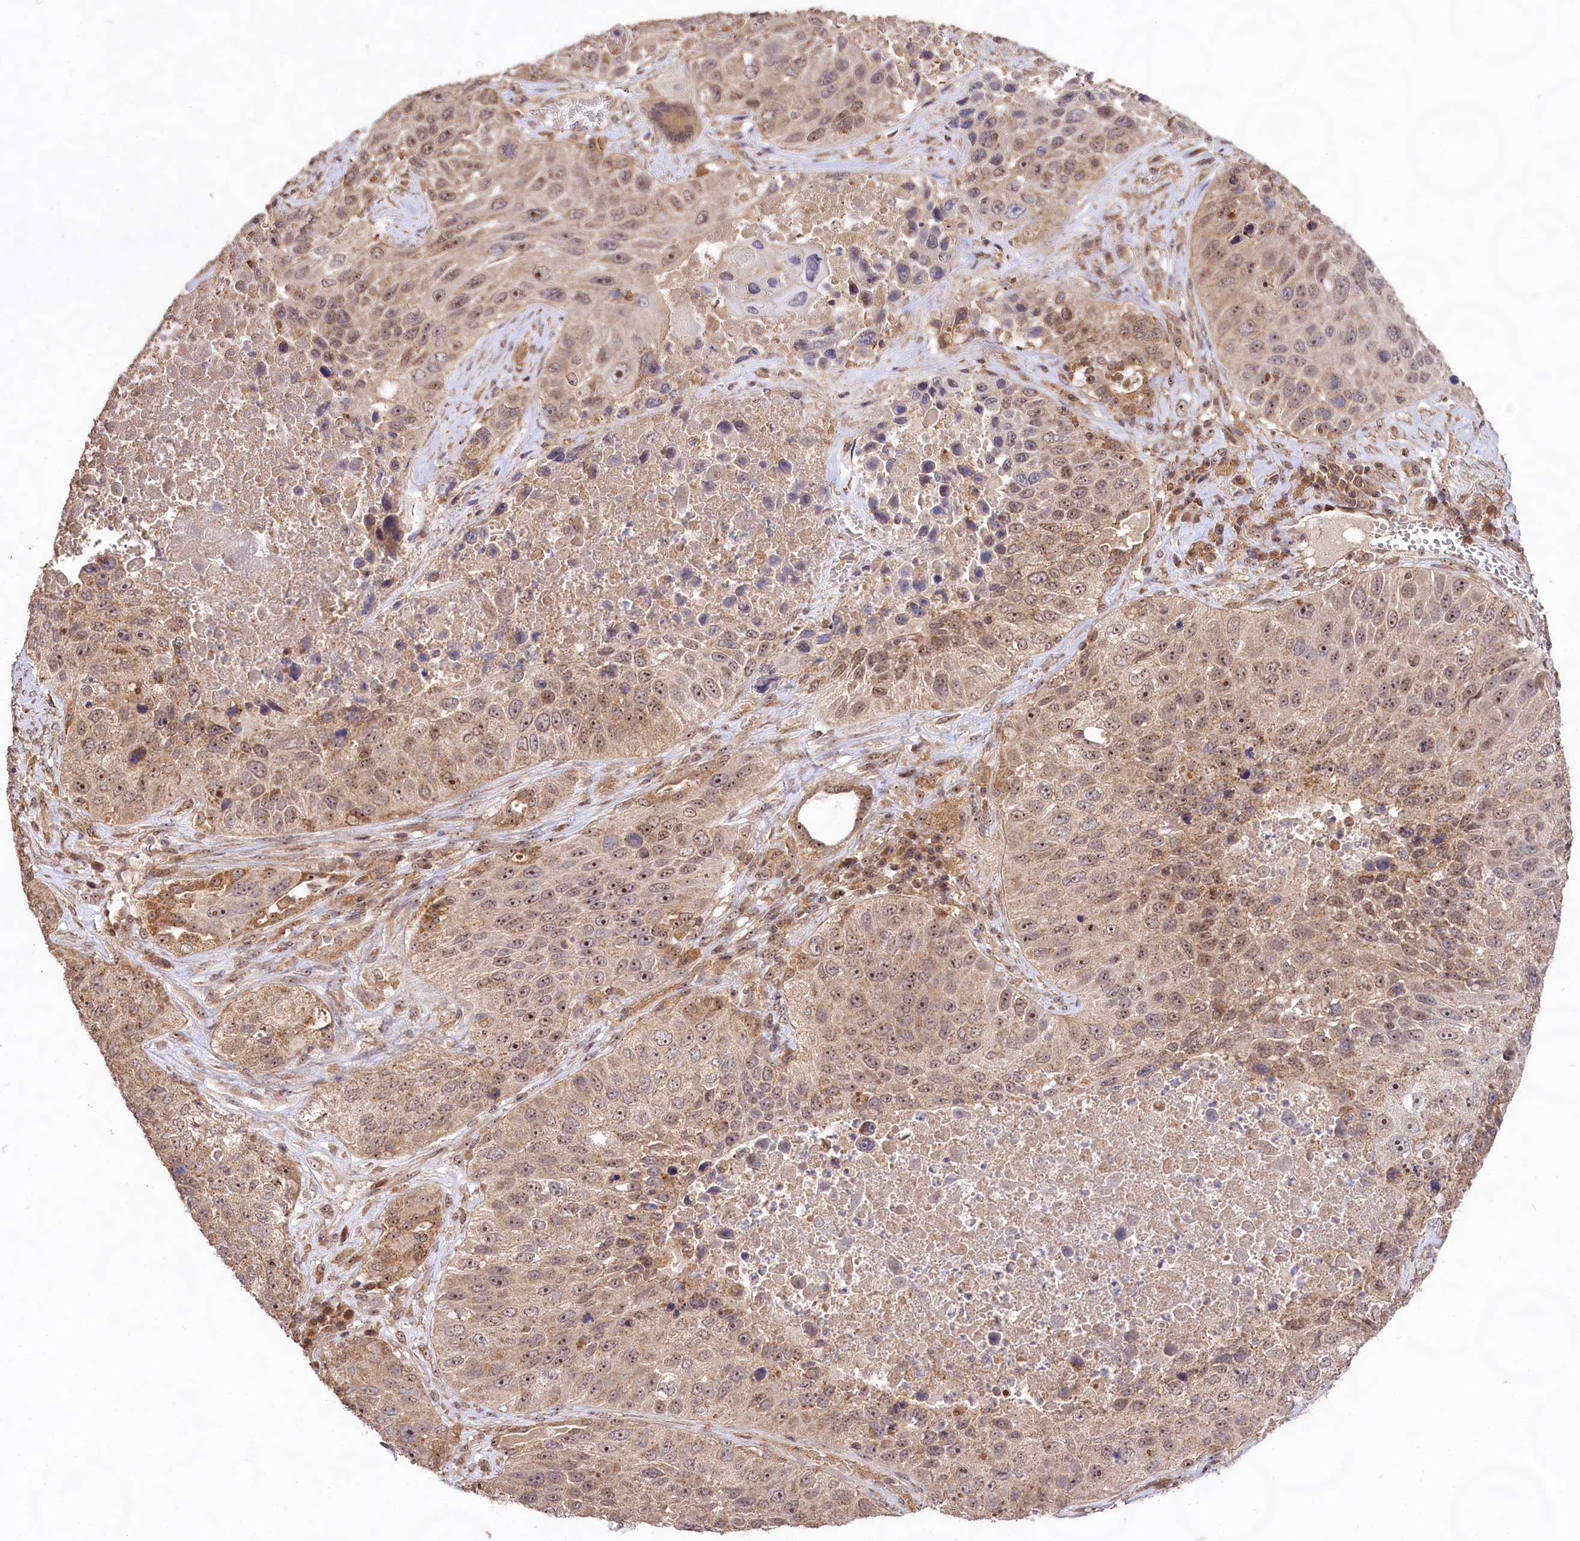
{"staining": {"intensity": "moderate", "quantity": ">75%", "location": "nuclear"}, "tissue": "lung cancer", "cell_type": "Tumor cells", "image_type": "cancer", "snomed": [{"axis": "morphology", "description": "Squamous cell carcinoma, NOS"}, {"axis": "topography", "description": "Lung"}], "caption": "Lung squamous cell carcinoma stained for a protein reveals moderate nuclear positivity in tumor cells.", "gene": "RRP8", "patient": {"sex": "male", "age": 61}}